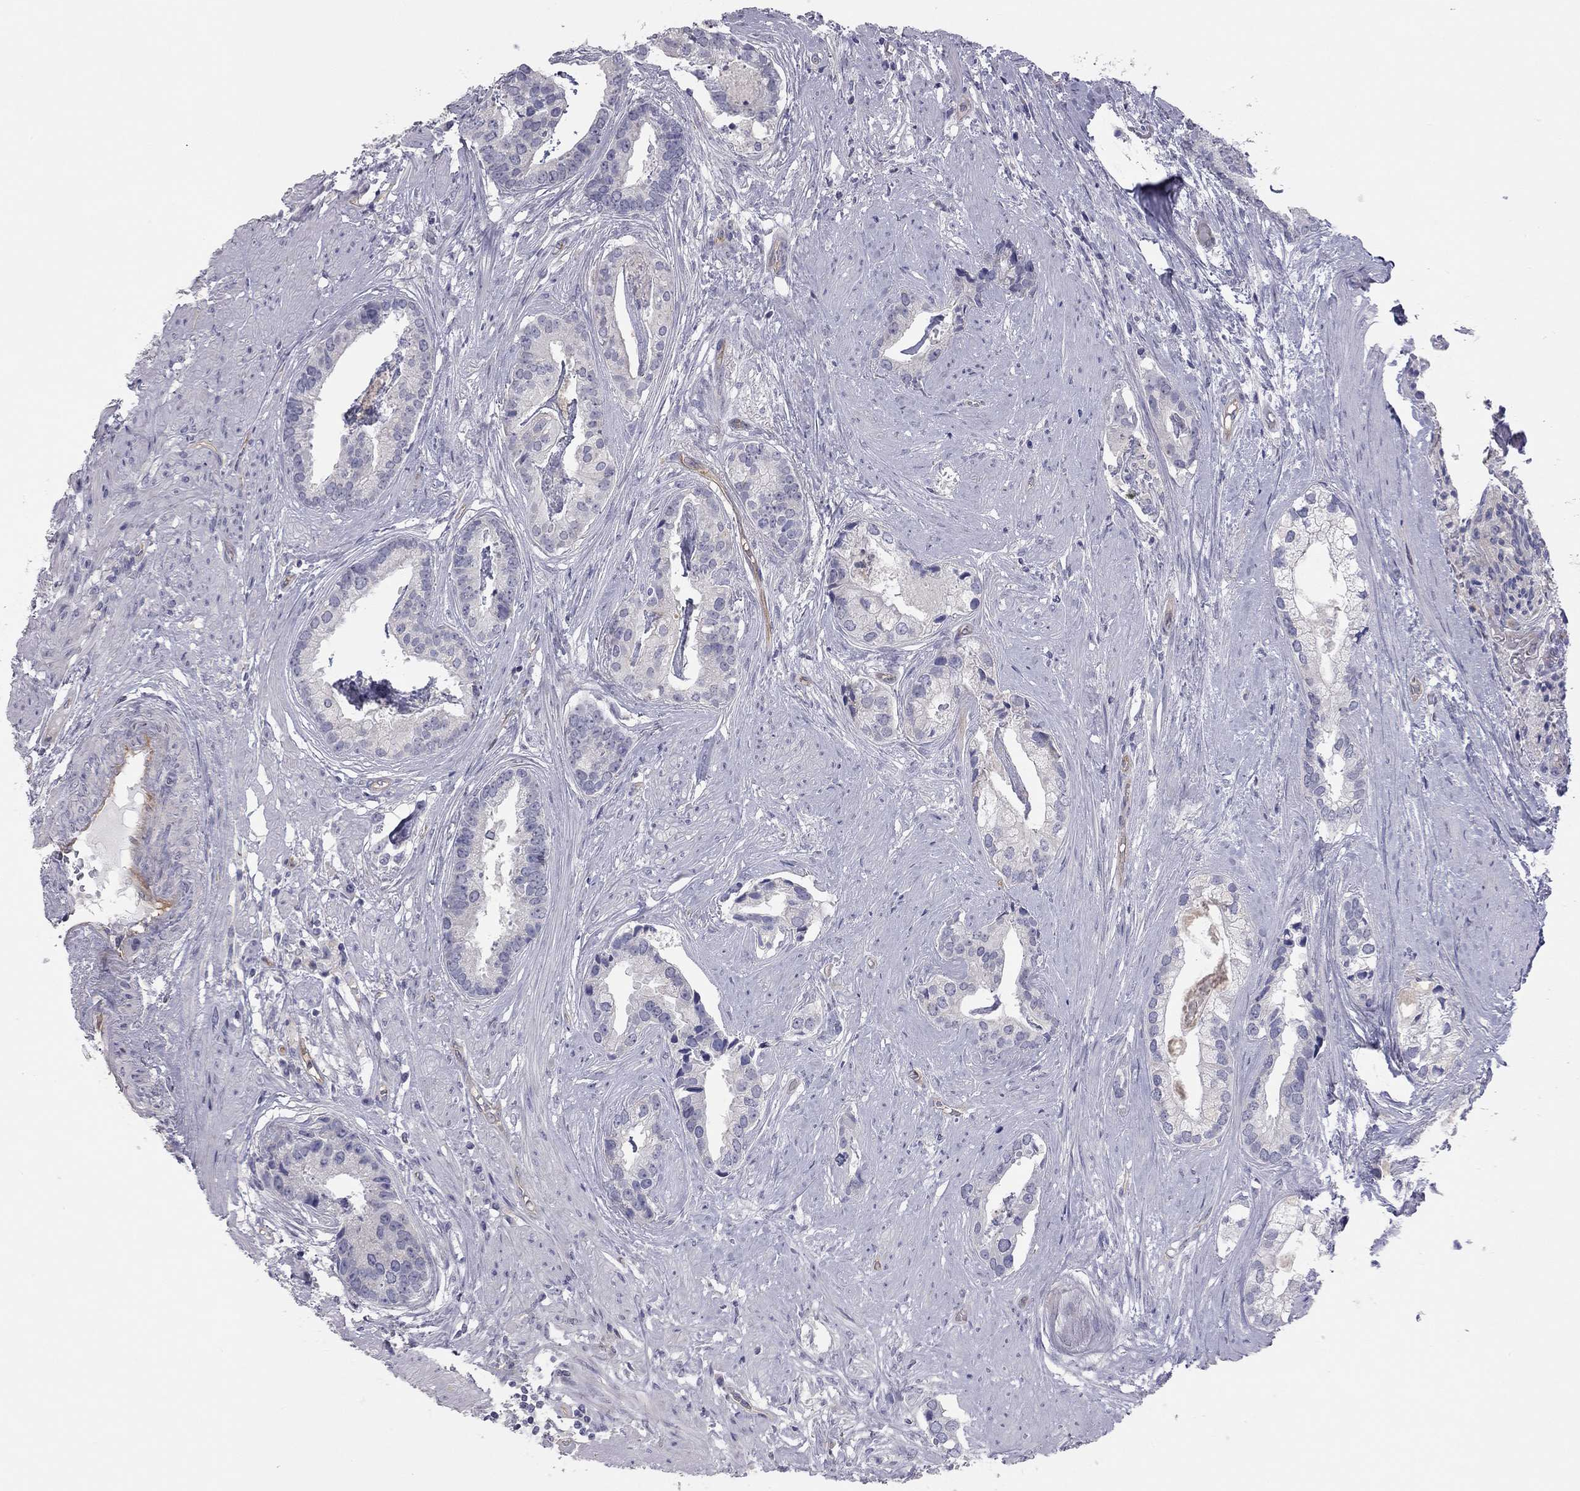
{"staining": {"intensity": "negative", "quantity": "none", "location": "none"}, "tissue": "prostate cancer", "cell_type": "Tumor cells", "image_type": "cancer", "snomed": [{"axis": "morphology", "description": "Adenocarcinoma, NOS"}, {"axis": "topography", "description": "Prostate and seminal vesicle, NOS"}, {"axis": "topography", "description": "Prostate"}], "caption": "A histopathology image of adenocarcinoma (prostate) stained for a protein displays no brown staining in tumor cells.", "gene": "GPRC5B", "patient": {"sex": "male", "age": 44}}